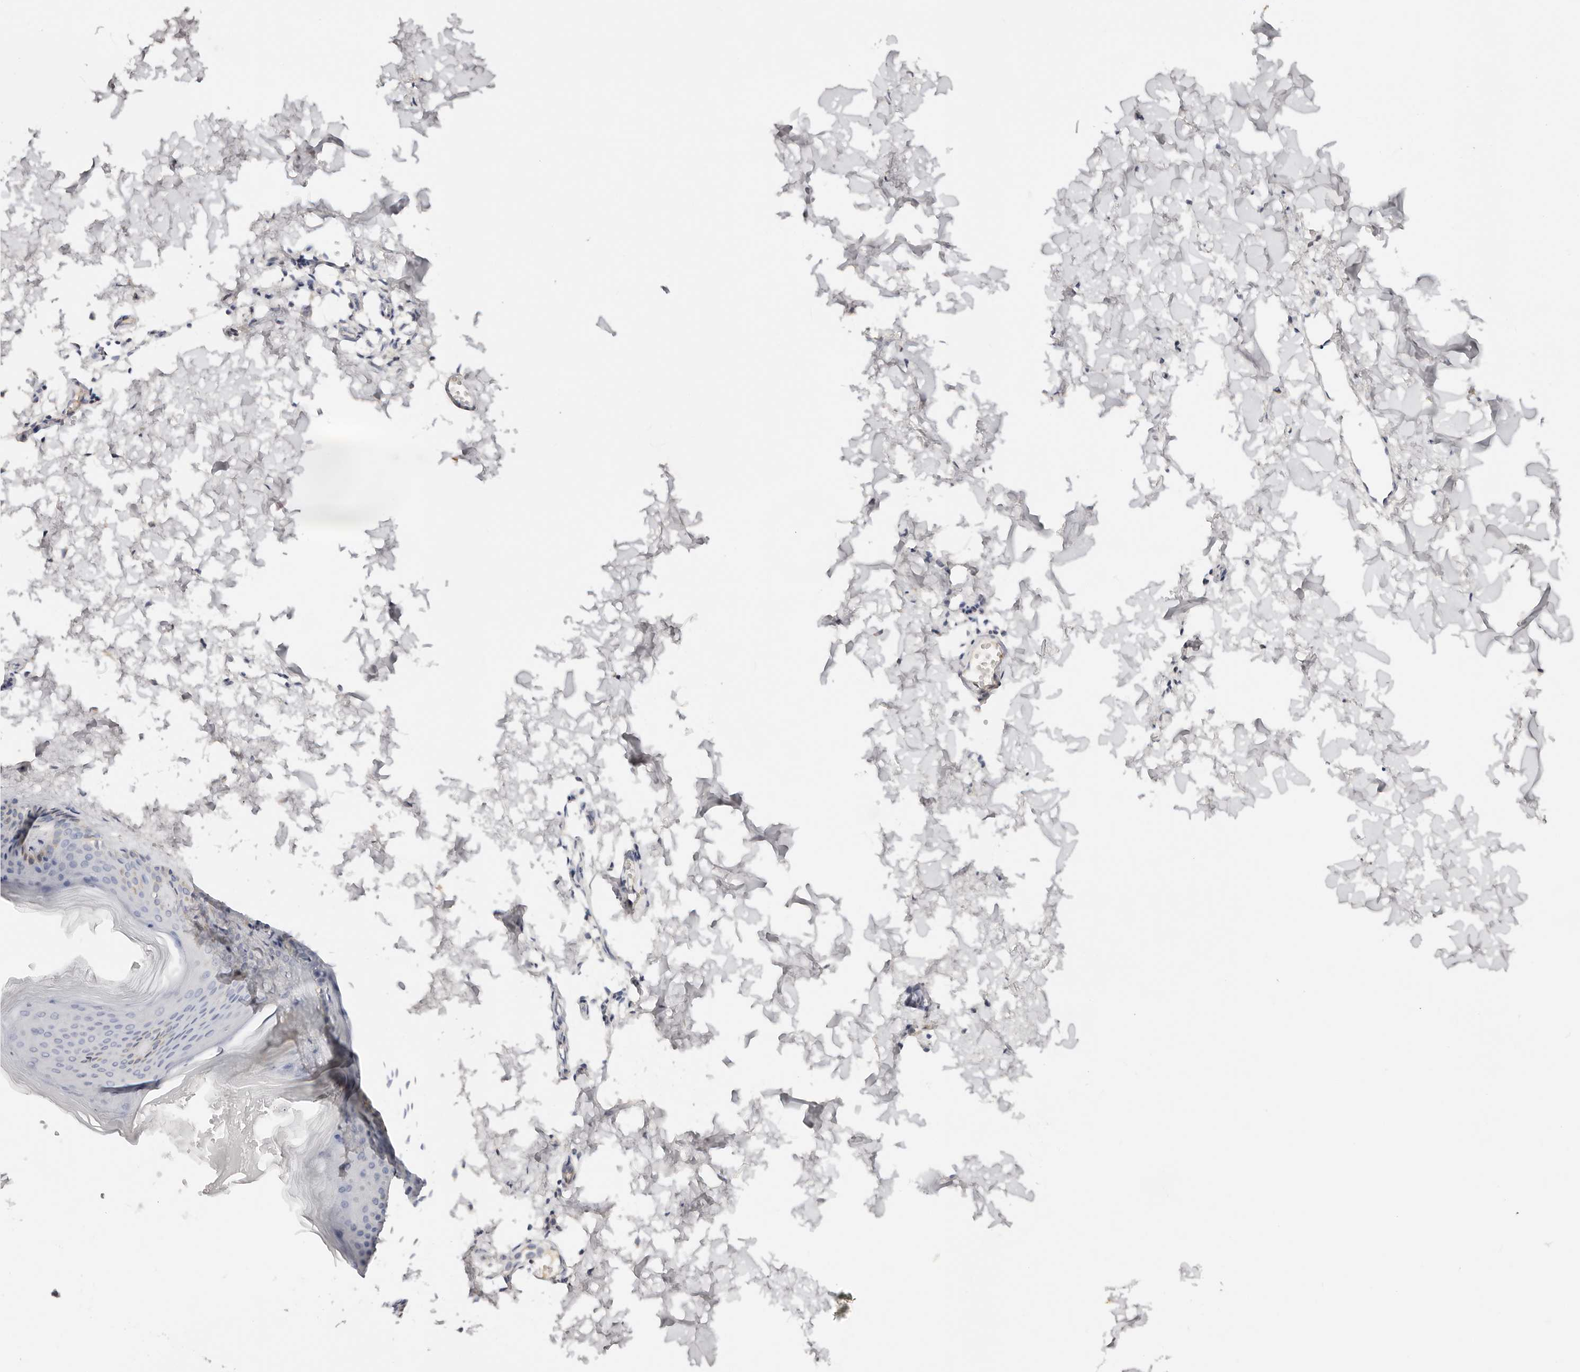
{"staining": {"intensity": "negative", "quantity": "none", "location": "none"}, "tissue": "skin", "cell_type": "Fibroblasts", "image_type": "normal", "snomed": [{"axis": "morphology", "description": "Normal tissue, NOS"}, {"axis": "topography", "description": "Skin"}], "caption": "This is a histopathology image of IHC staining of unremarkable skin, which shows no expression in fibroblasts. (Immunohistochemistry (ihc), brightfield microscopy, high magnification).", "gene": "DNASE1", "patient": {"sex": "female", "age": 27}}